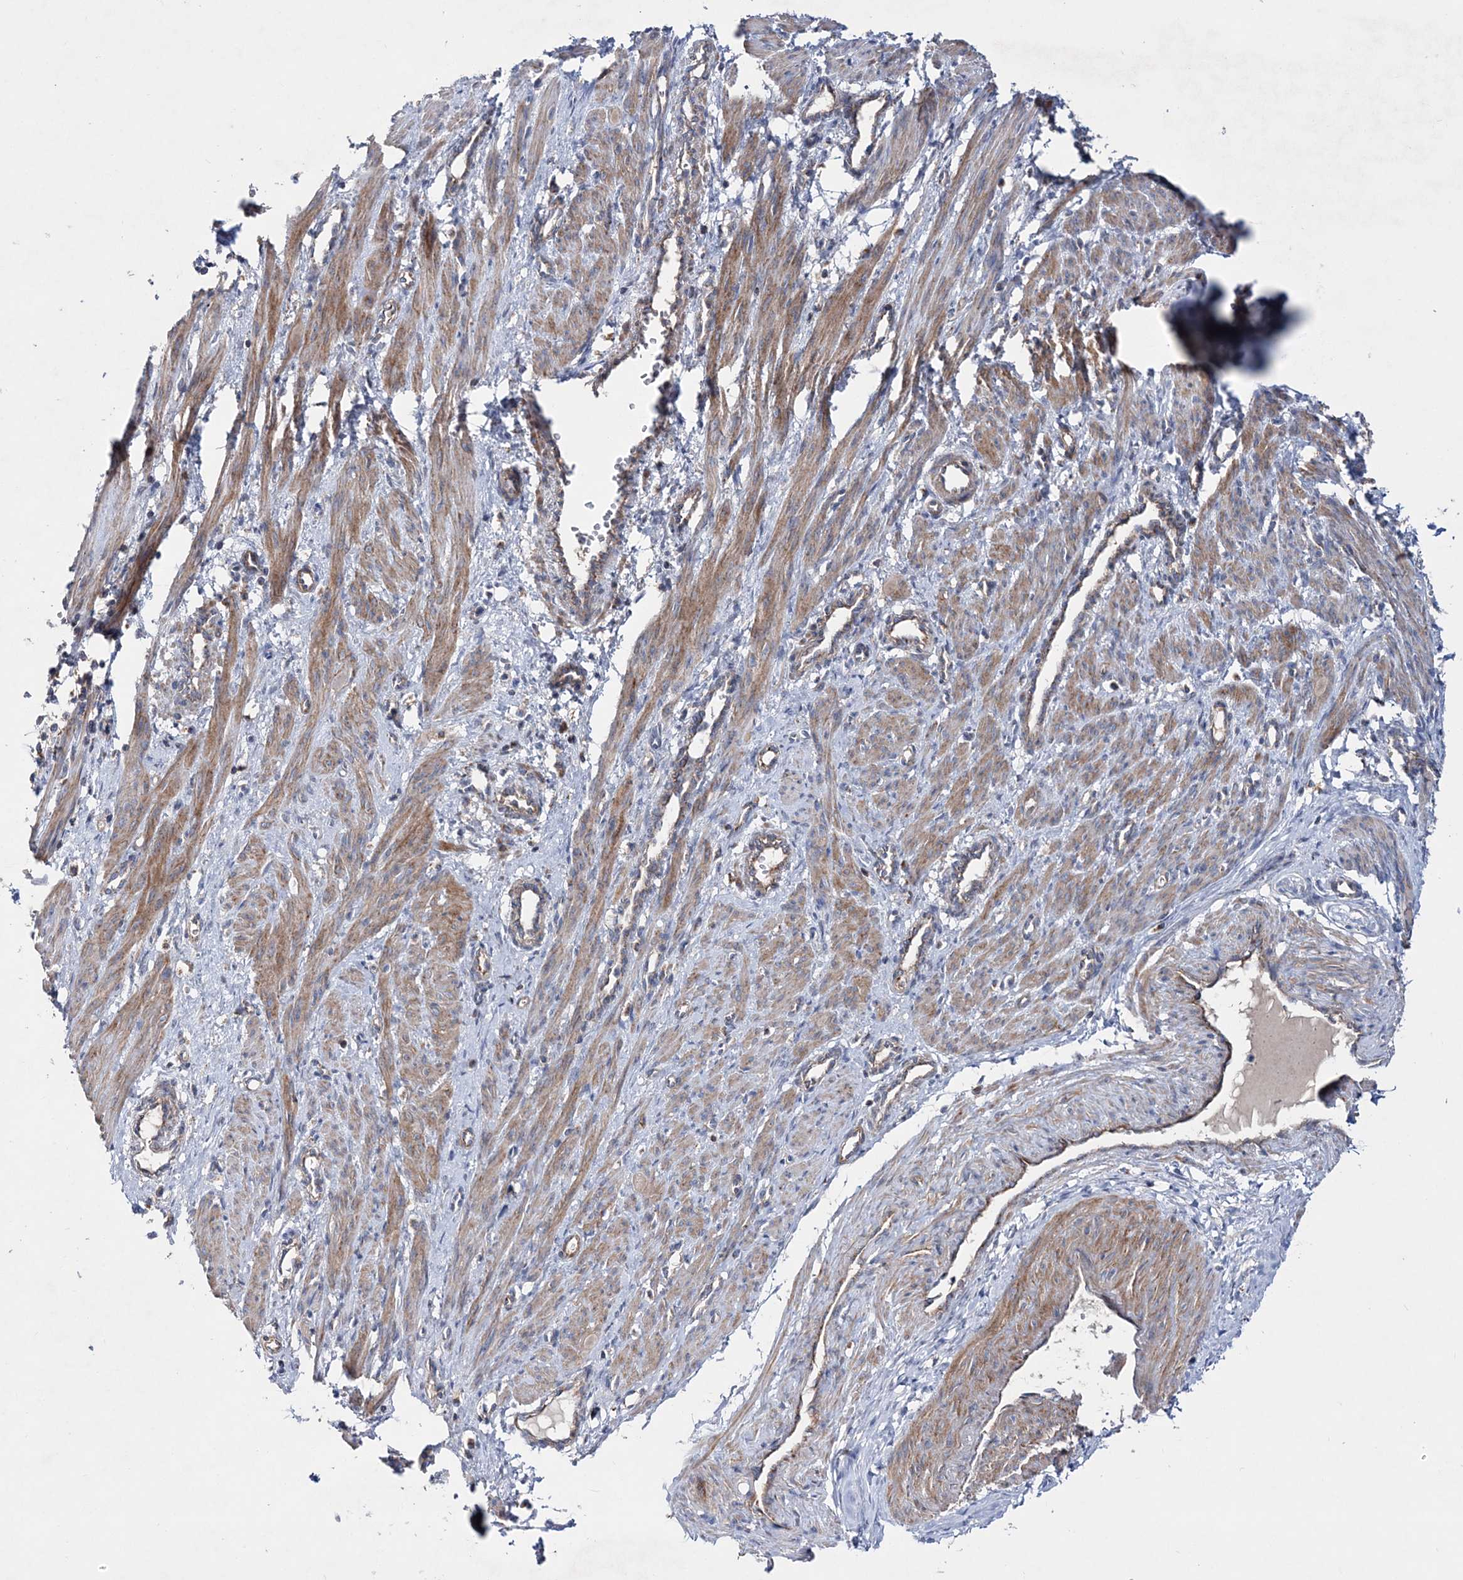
{"staining": {"intensity": "moderate", "quantity": "25%-75%", "location": "cytoplasmic/membranous"}, "tissue": "smooth muscle", "cell_type": "Smooth muscle cells", "image_type": "normal", "snomed": [{"axis": "morphology", "description": "Normal tissue, NOS"}, {"axis": "topography", "description": "Endometrium"}], "caption": "Immunohistochemistry (IHC) of unremarkable human smooth muscle shows medium levels of moderate cytoplasmic/membranous positivity in approximately 25%-75% of smooth muscle cells. The protein of interest is stained brown, and the nuclei are stained in blue (DAB (3,3'-diaminobenzidine) IHC with brightfield microscopy, high magnification).", "gene": "NGLY1", "patient": {"sex": "female", "age": 33}}